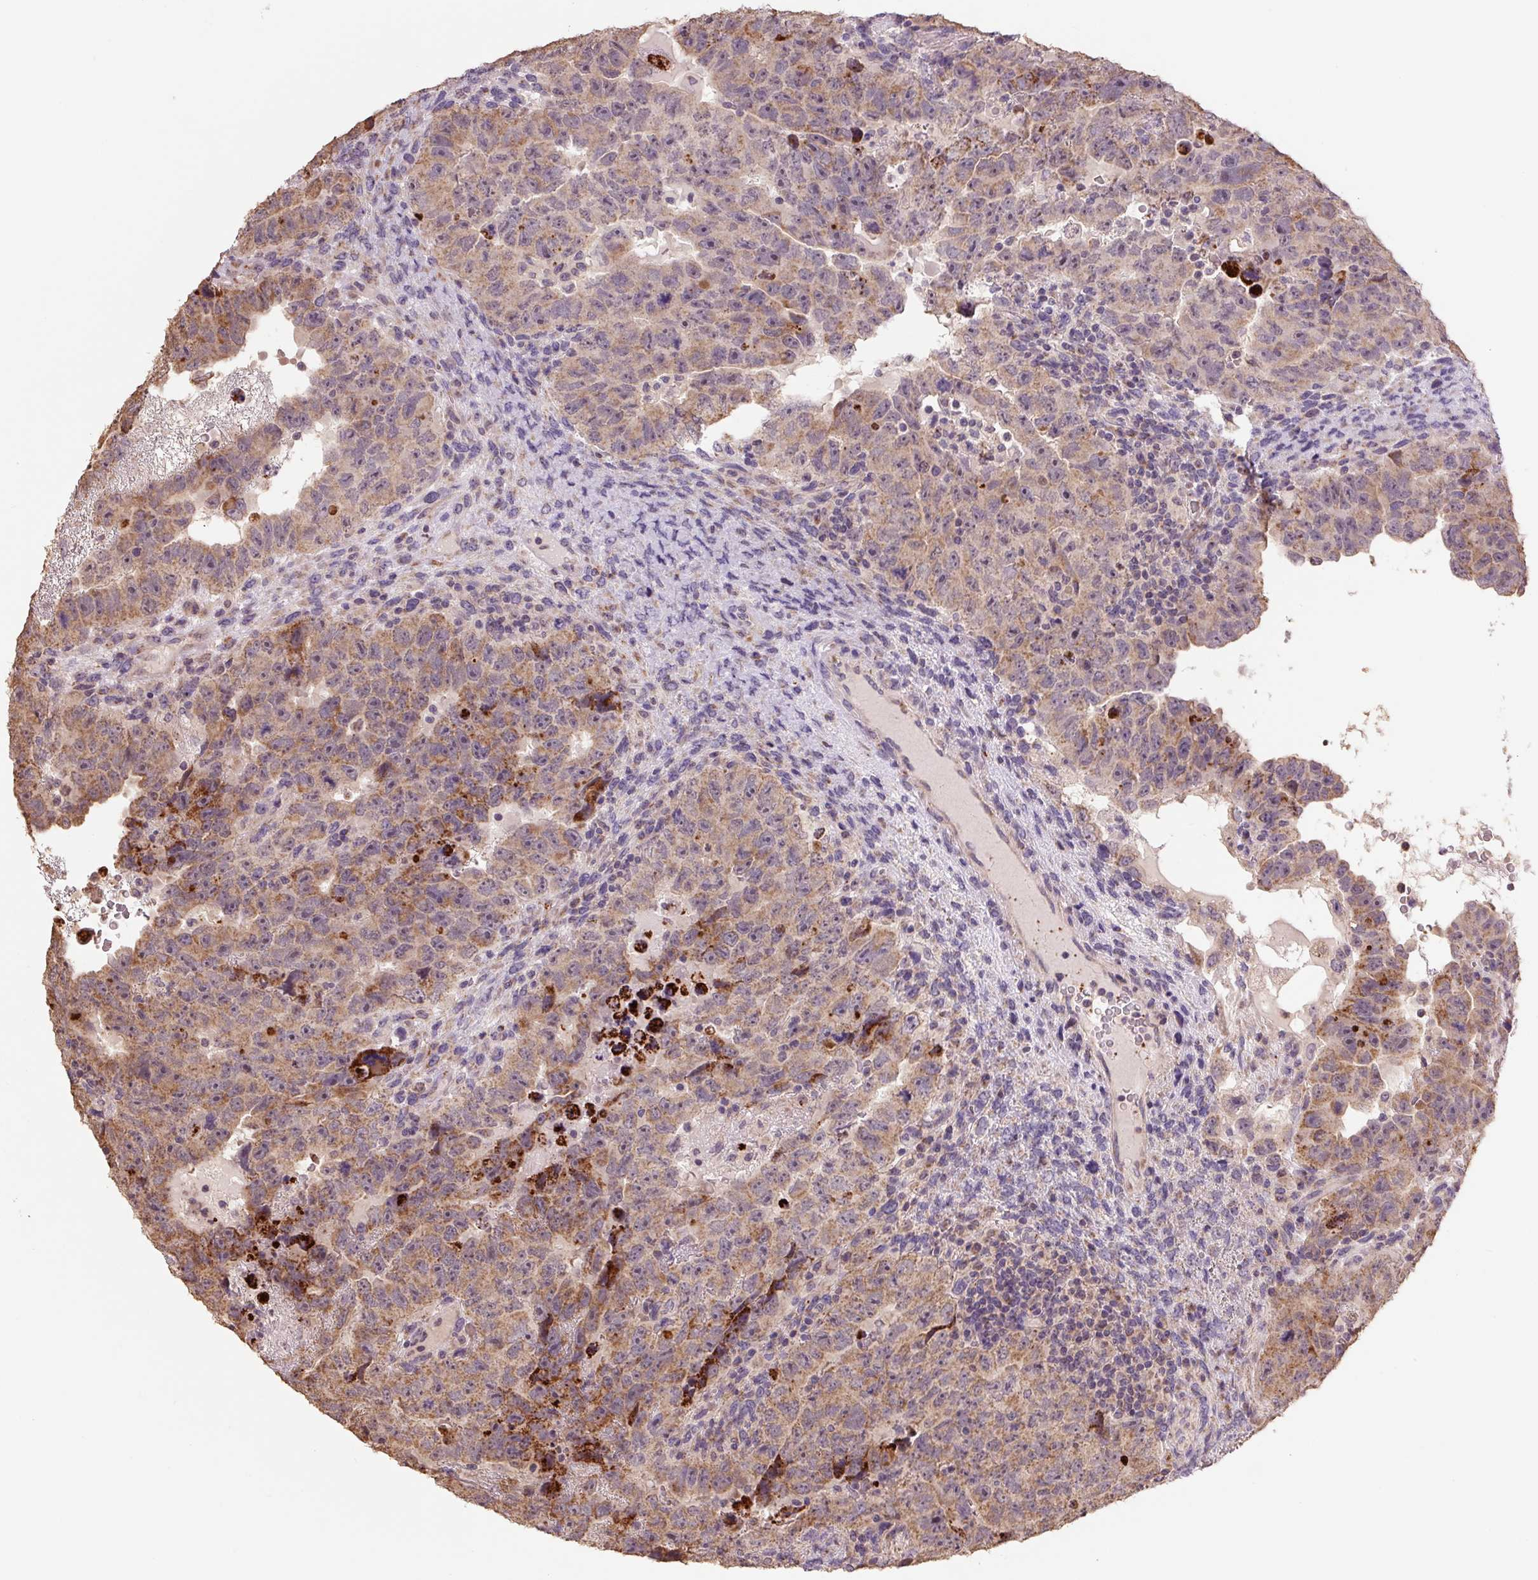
{"staining": {"intensity": "moderate", "quantity": "25%-75%", "location": "cytoplasmic/membranous"}, "tissue": "testis cancer", "cell_type": "Tumor cells", "image_type": "cancer", "snomed": [{"axis": "morphology", "description": "Carcinoma, Embryonal, NOS"}, {"axis": "topography", "description": "Testis"}], "caption": "High-magnification brightfield microscopy of testis cancer (embryonal carcinoma) stained with DAB (brown) and counterstained with hematoxylin (blue). tumor cells exhibit moderate cytoplasmic/membranous staining is identified in approximately25%-75% of cells.", "gene": "TMEM160", "patient": {"sex": "male", "age": 24}}